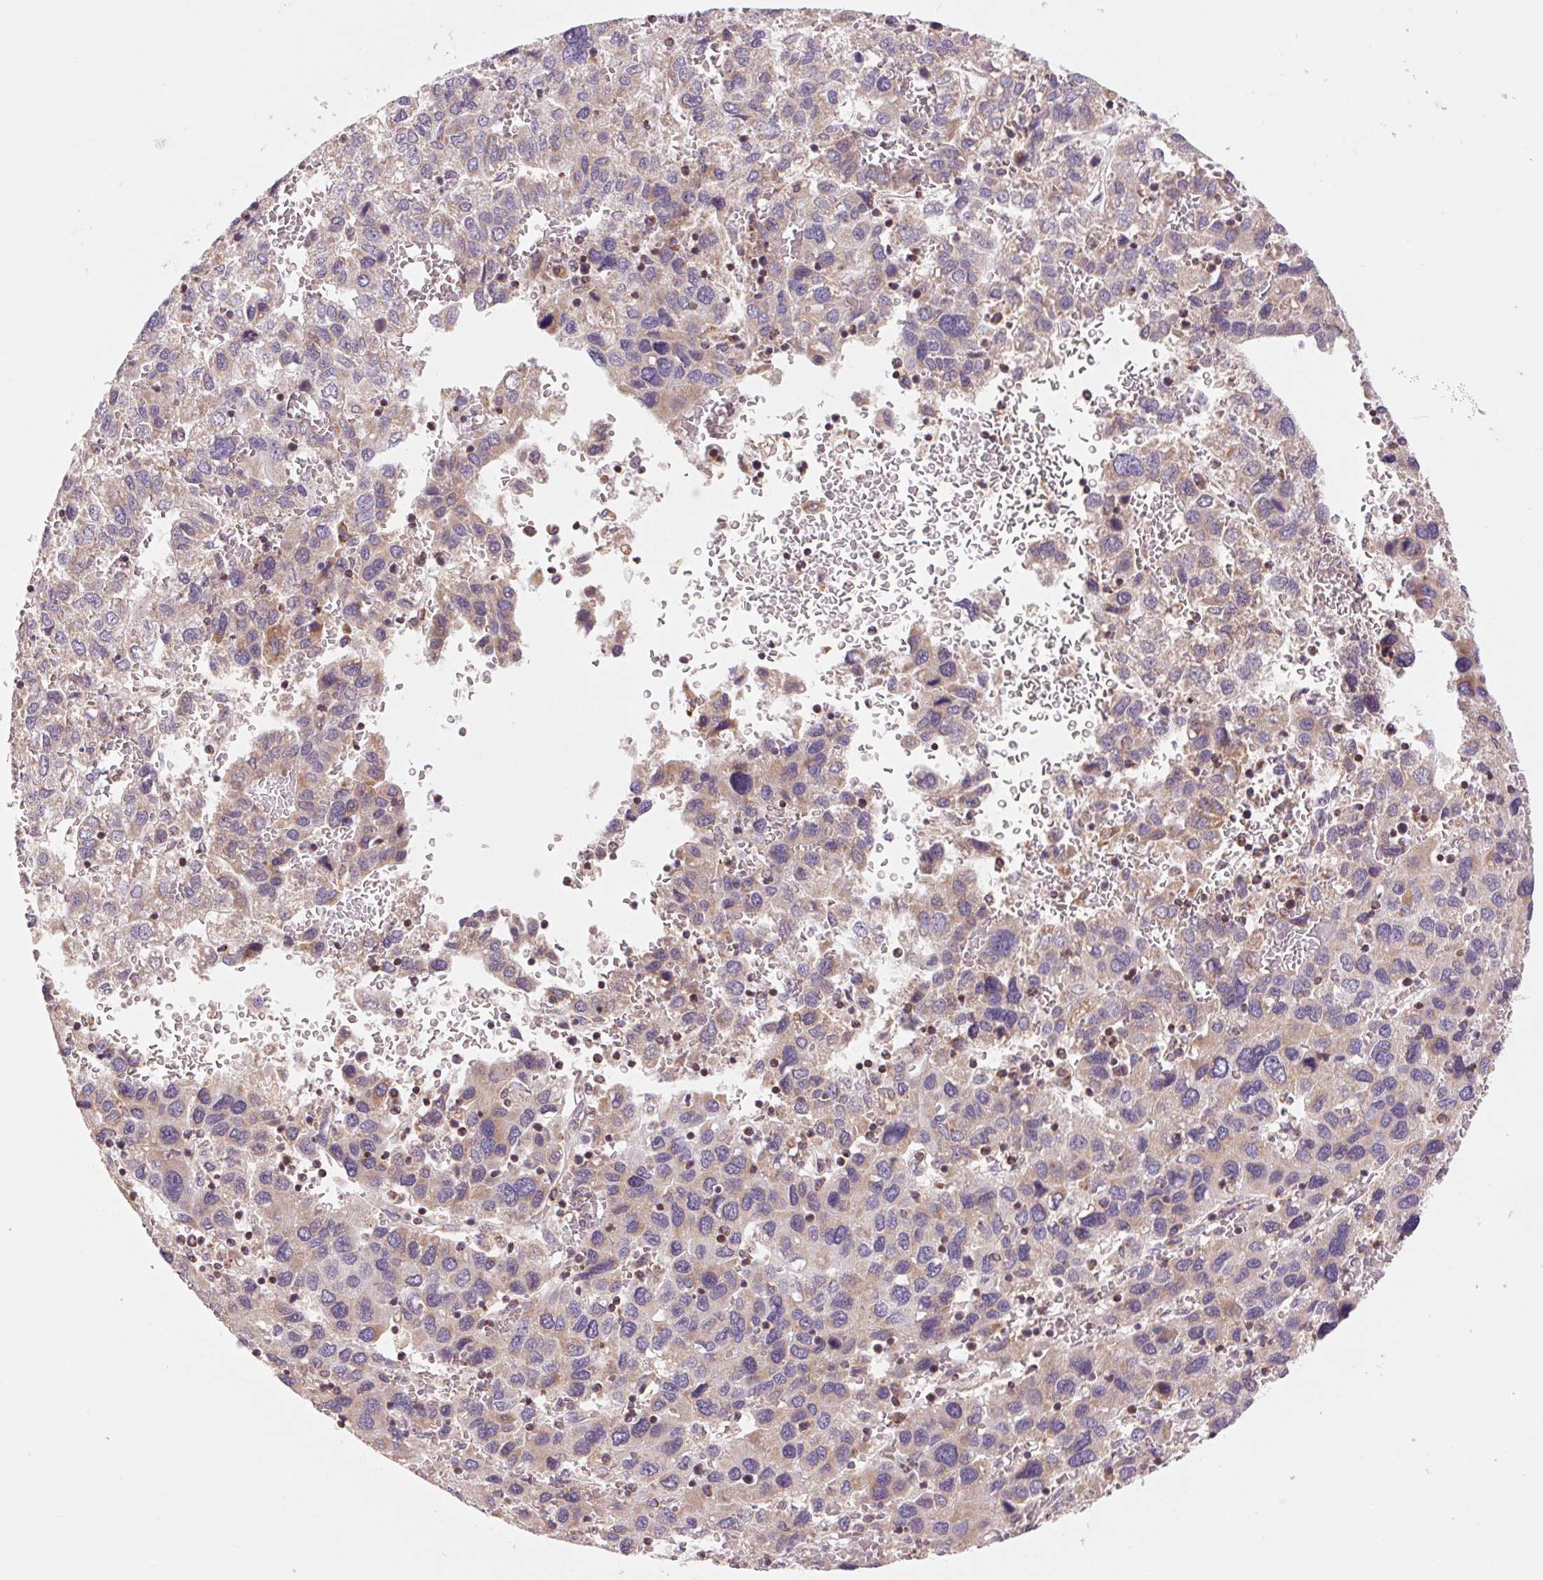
{"staining": {"intensity": "weak", "quantity": "<25%", "location": "cytoplasmic/membranous"}, "tissue": "liver cancer", "cell_type": "Tumor cells", "image_type": "cancer", "snomed": [{"axis": "morphology", "description": "Carcinoma, Hepatocellular, NOS"}, {"axis": "topography", "description": "Liver"}], "caption": "DAB (3,3'-diaminobenzidine) immunohistochemical staining of human hepatocellular carcinoma (liver) exhibits no significant positivity in tumor cells.", "gene": "COX6A1", "patient": {"sex": "male", "age": 69}}